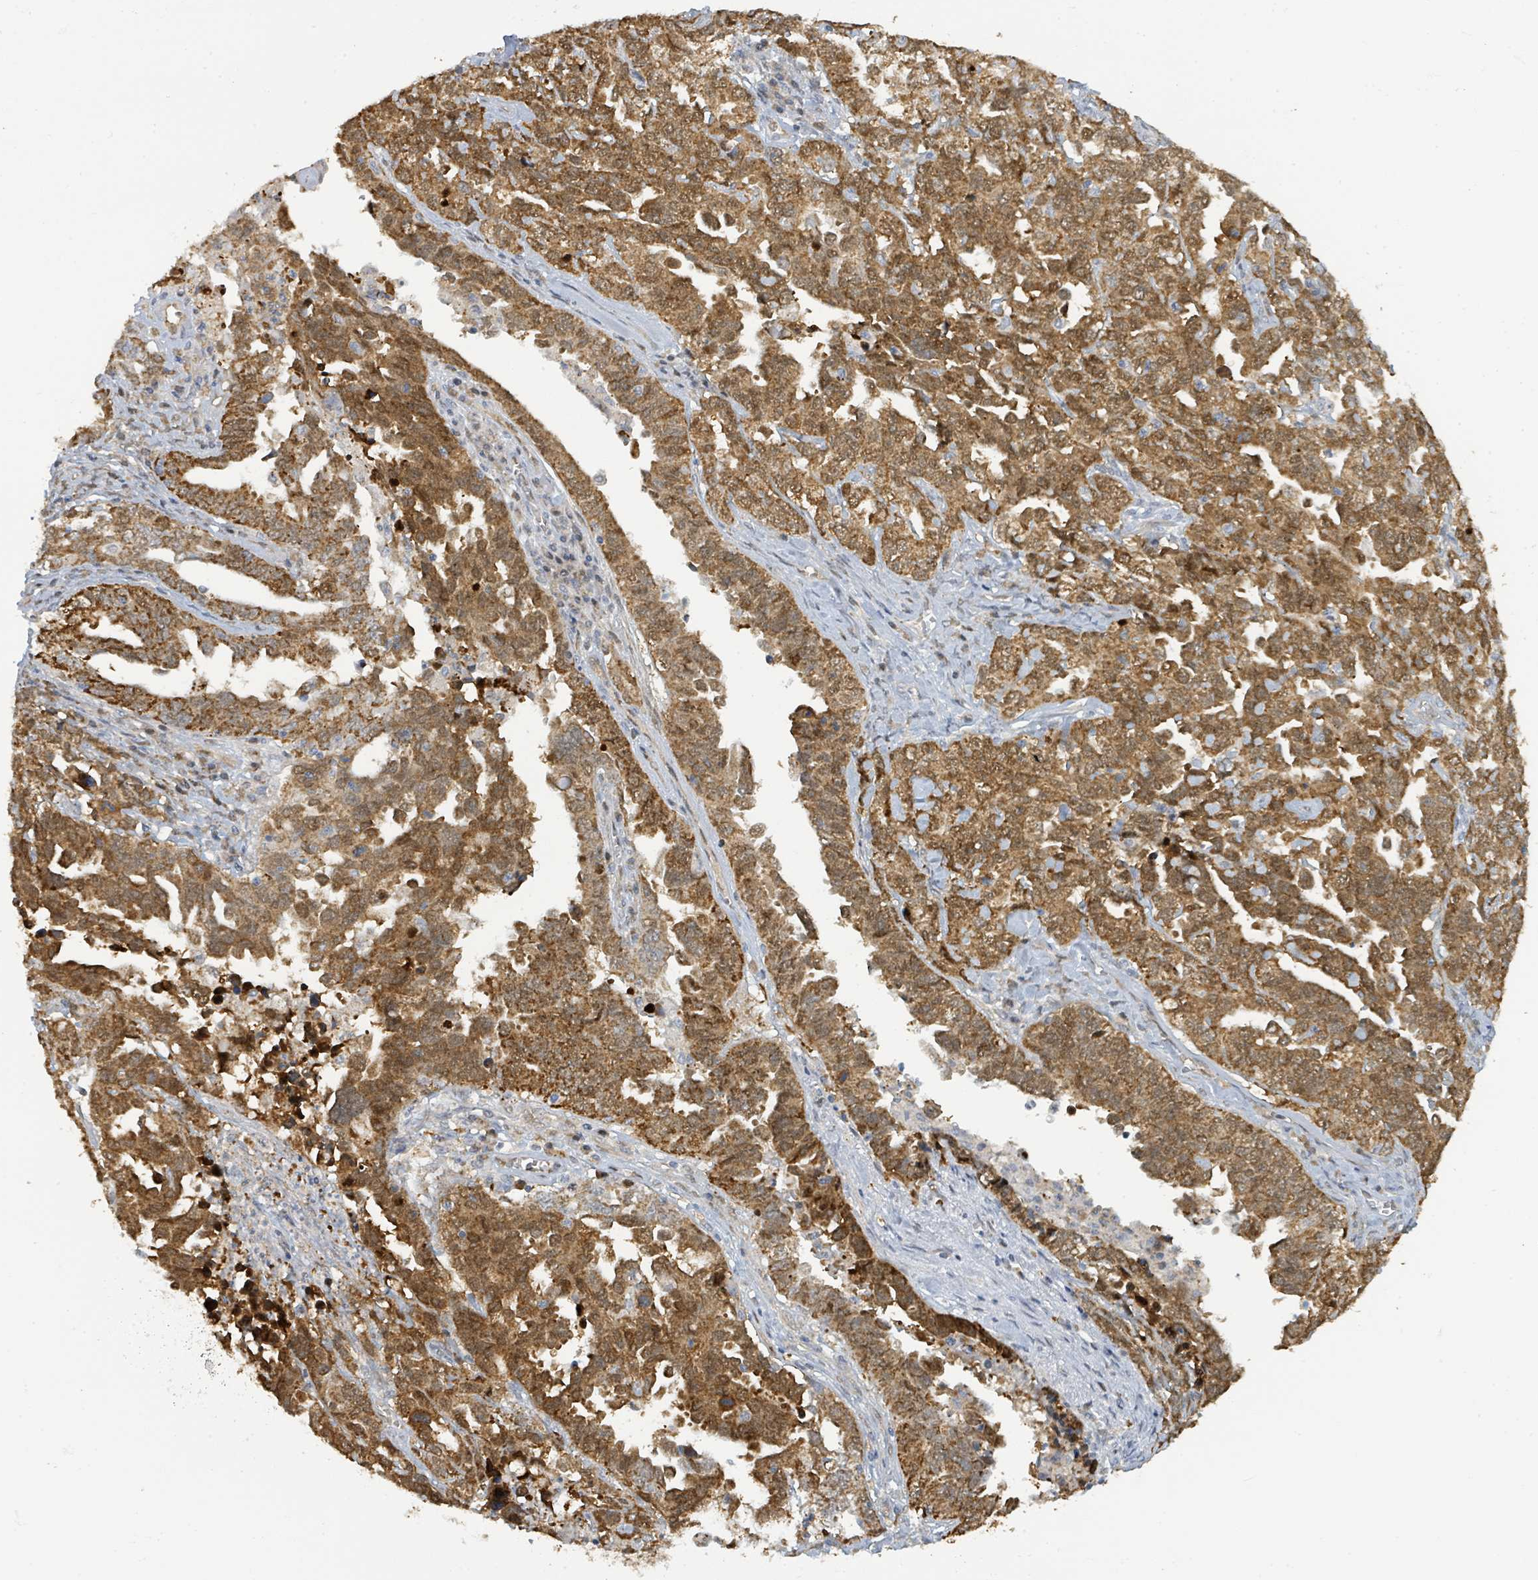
{"staining": {"intensity": "strong", "quantity": ">75%", "location": "cytoplasmic/membranous,nuclear"}, "tissue": "ovarian cancer", "cell_type": "Tumor cells", "image_type": "cancer", "snomed": [{"axis": "morphology", "description": "Carcinoma, endometroid"}, {"axis": "topography", "description": "Ovary"}], "caption": "The image displays staining of endometroid carcinoma (ovarian), revealing strong cytoplasmic/membranous and nuclear protein expression (brown color) within tumor cells.", "gene": "PSMB7", "patient": {"sex": "female", "age": 62}}